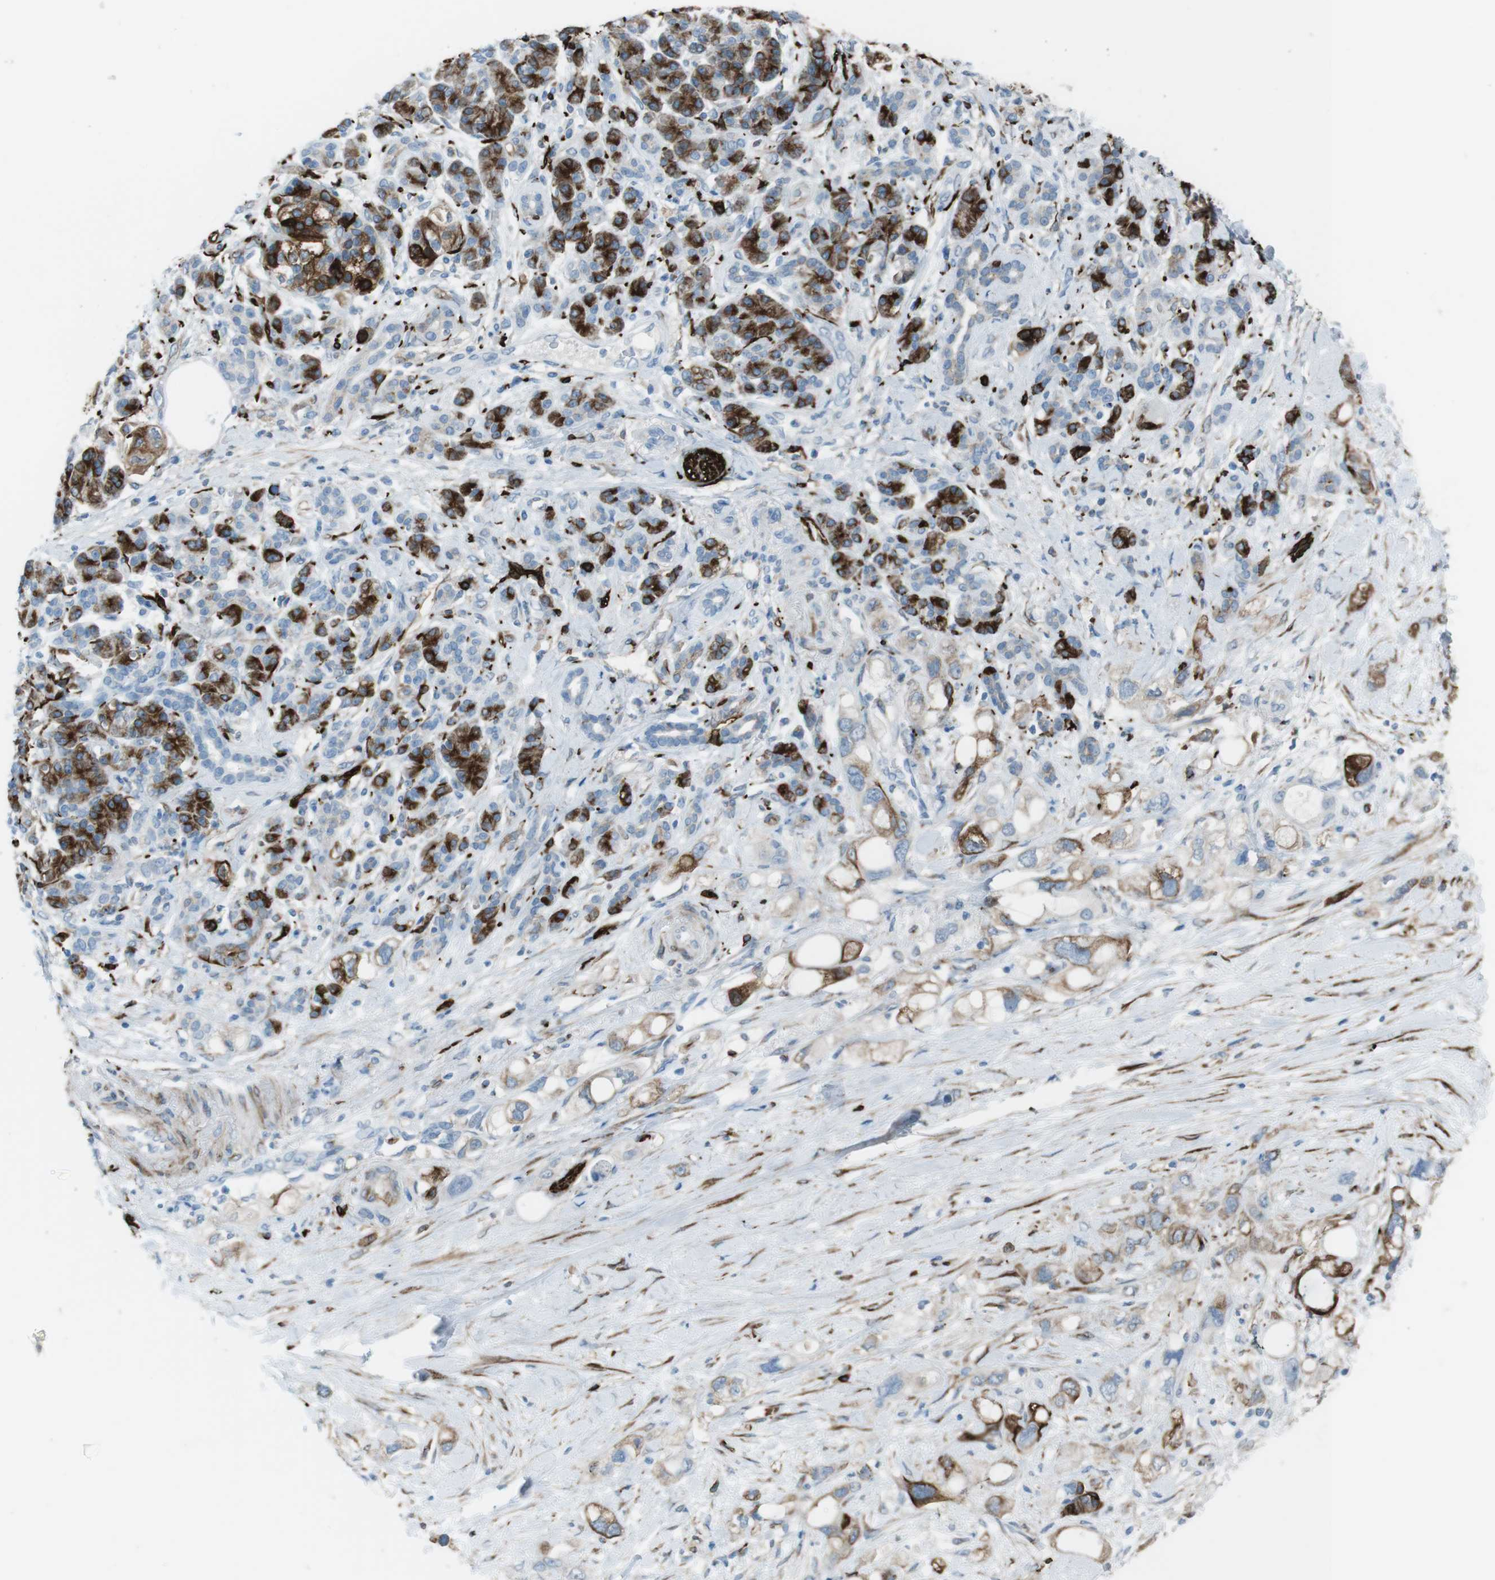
{"staining": {"intensity": "strong", "quantity": ">75%", "location": "cytoplasmic/membranous"}, "tissue": "pancreatic cancer", "cell_type": "Tumor cells", "image_type": "cancer", "snomed": [{"axis": "morphology", "description": "Adenocarcinoma, NOS"}, {"axis": "topography", "description": "Pancreas"}], "caption": "Human pancreatic adenocarcinoma stained for a protein (brown) displays strong cytoplasmic/membranous positive staining in approximately >75% of tumor cells.", "gene": "TUBB2A", "patient": {"sex": "female", "age": 56}}